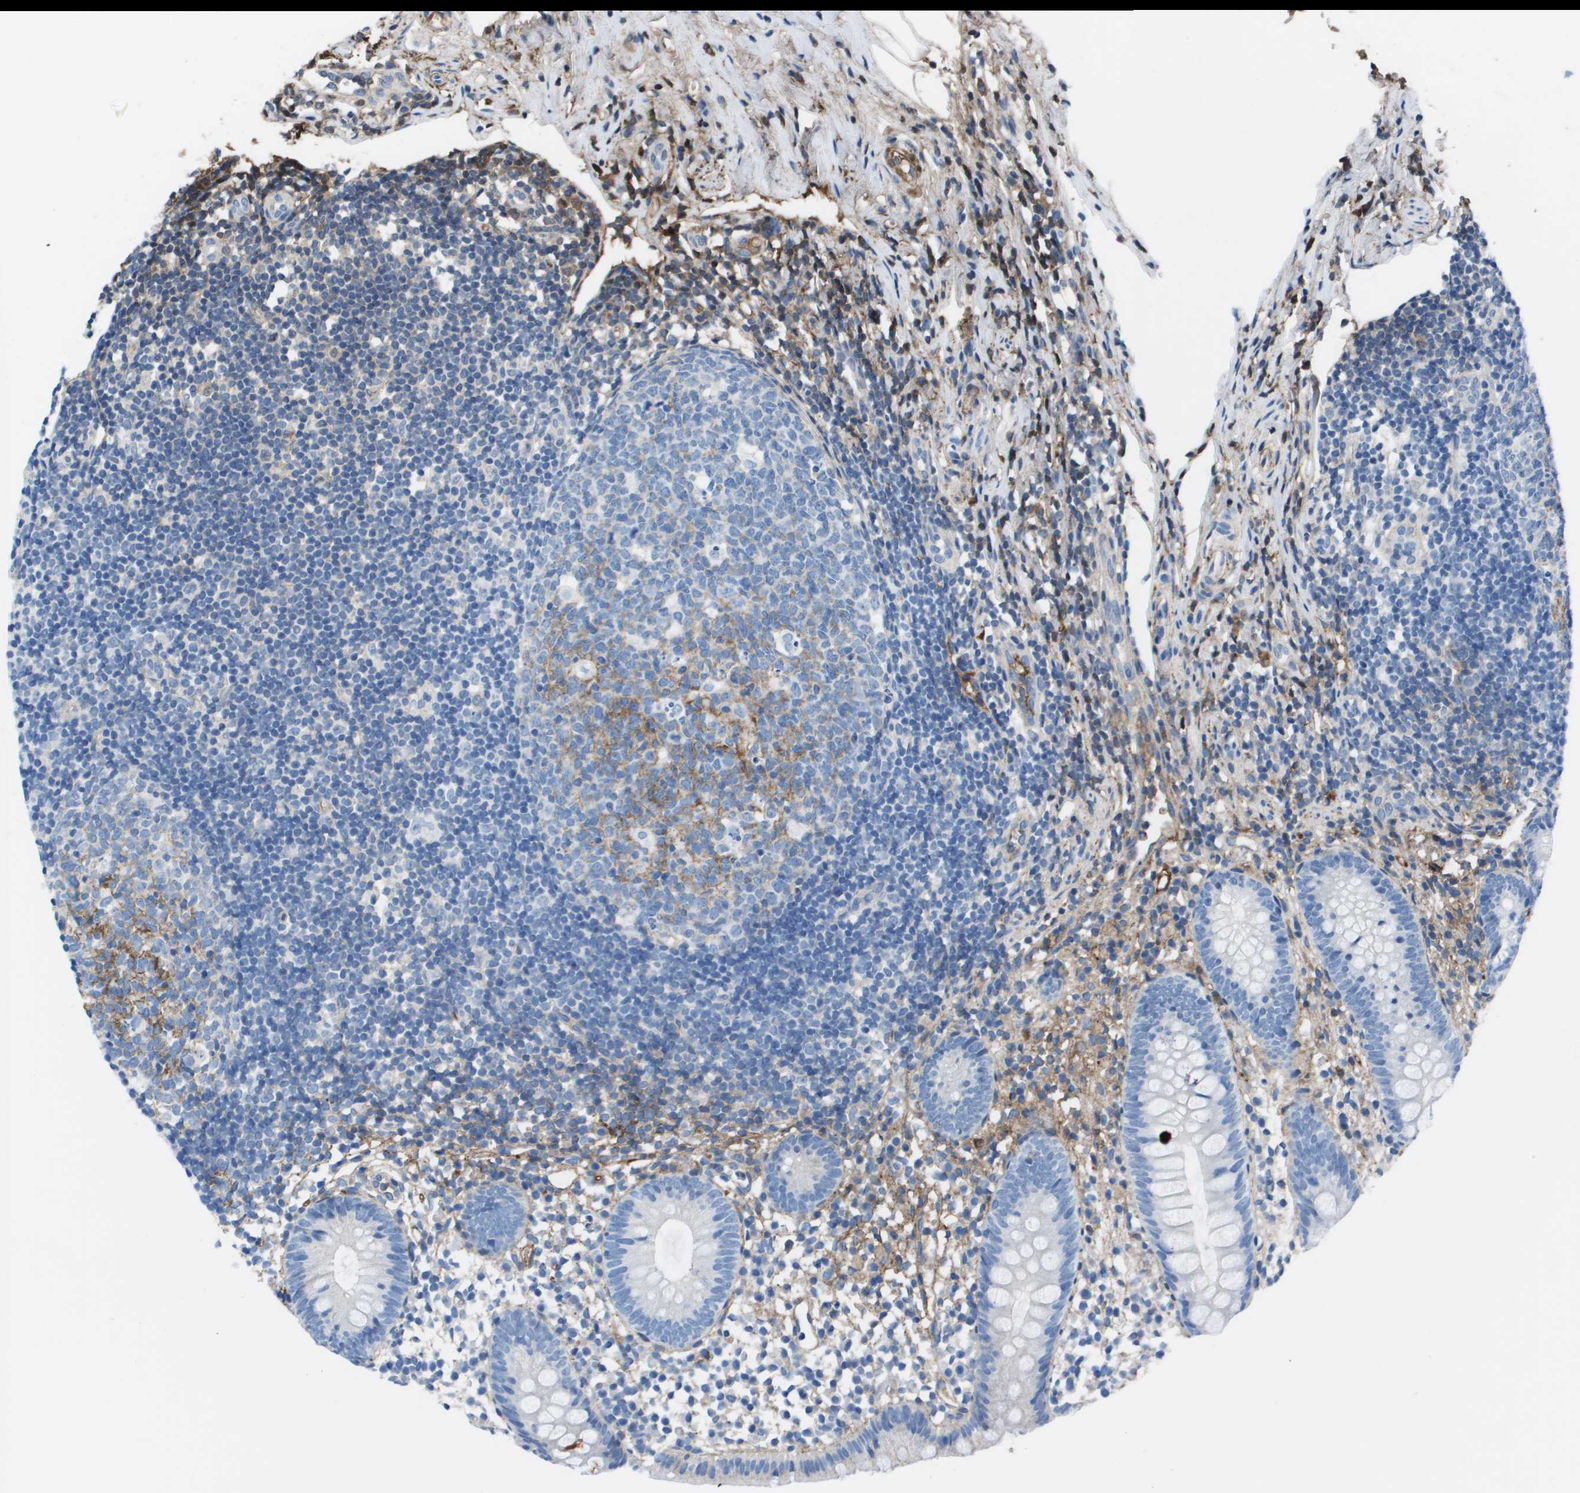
{"staining": {"intensity": "negative", "quantity": "none", "location": "none"}, "tissue": "appendix", "cell_type": "Glandular cells", "image_type": "normal", "snomed": [{"axis": "morphology", "description": "Normal tissue, NOS"}, {"axis": "topography", "description": "Appendix"}], "caption": "Glandular cells show no significant protein staining in normal appendix.", "gene": "VTN", "patient": {"sex": "female", "age": 20}}